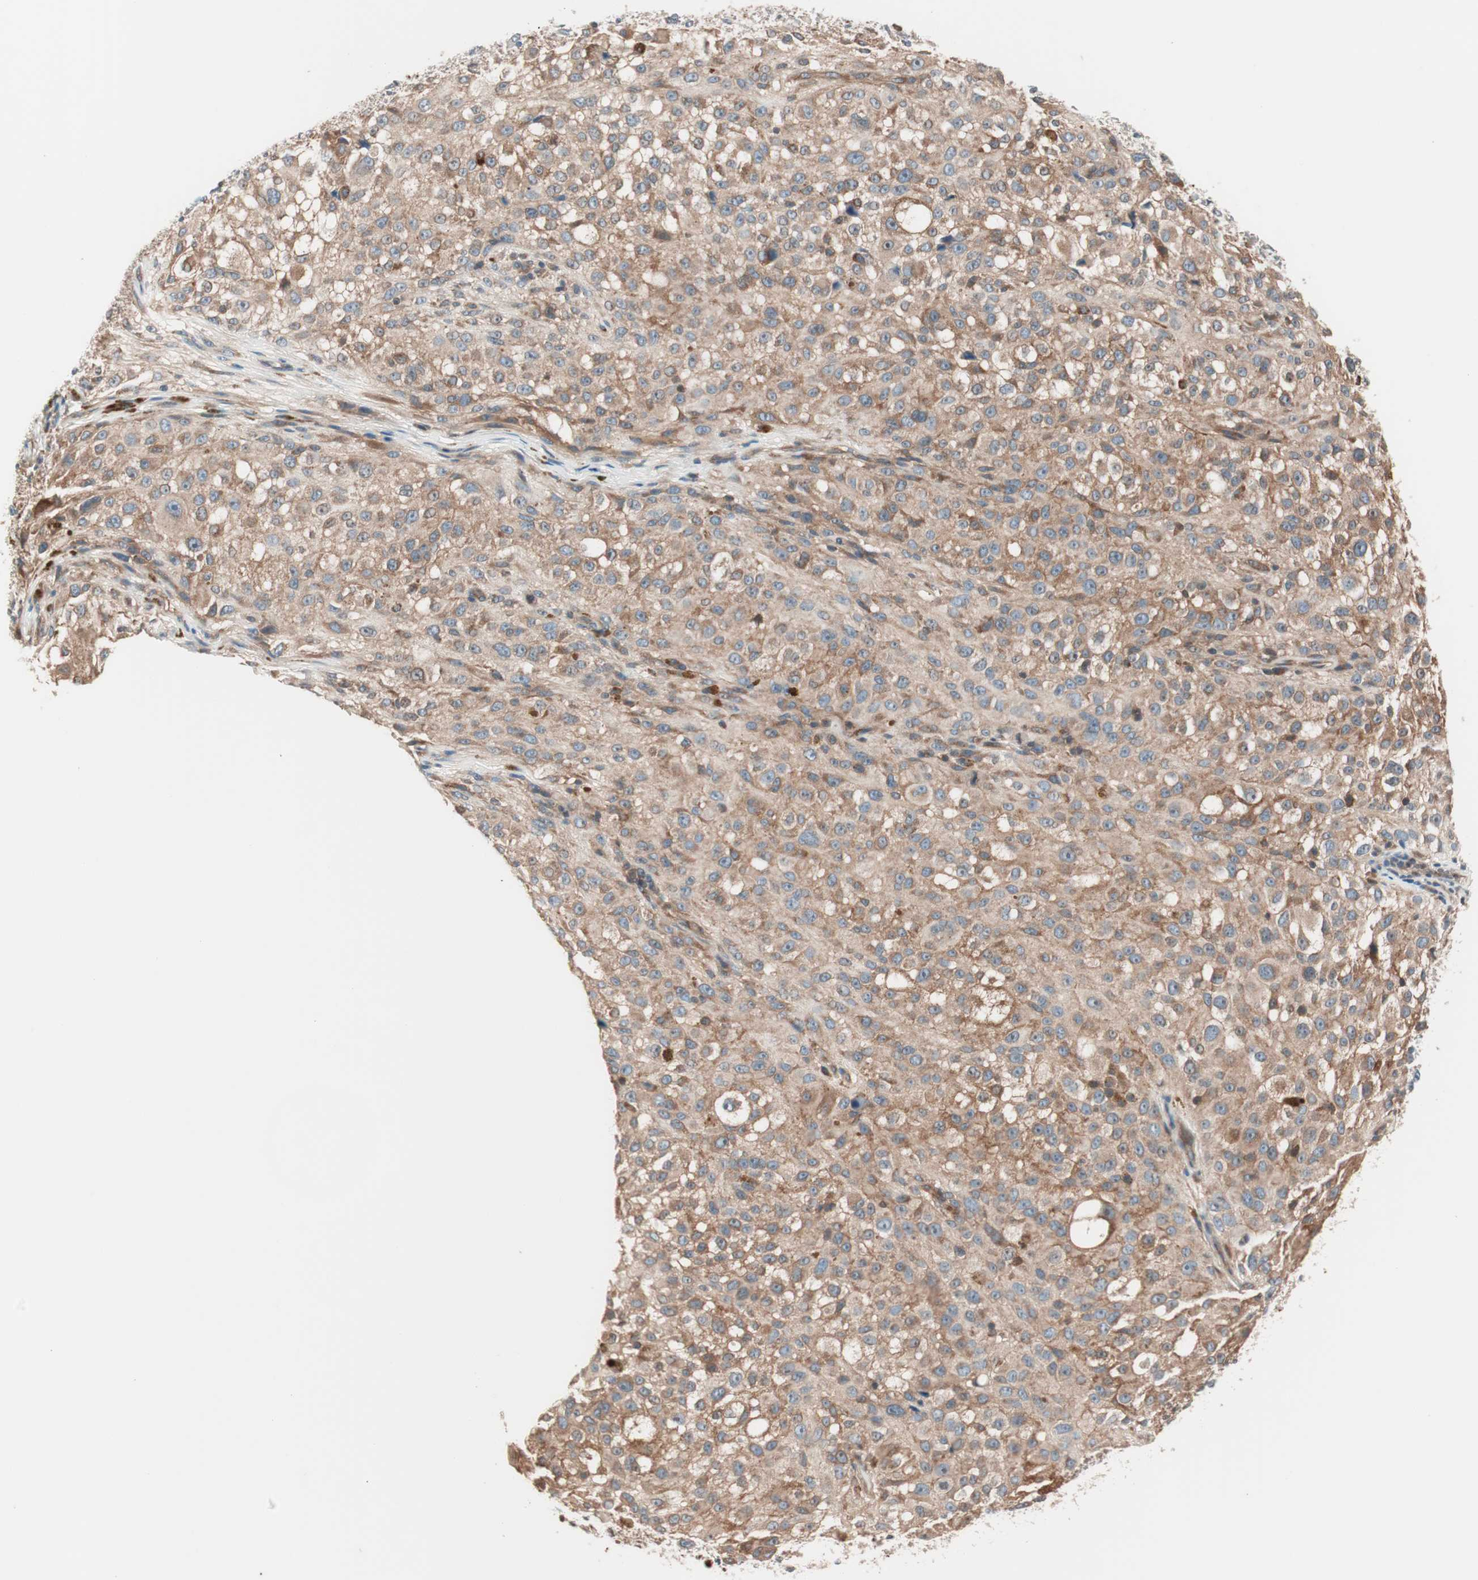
{"staining": {"intensity": "moderate", "quantity": ">75%", "location": "cytoplasmic/membranous"}, "tissue": "melanoma", "cell_type": "Tumor cells", "image_type": "cancer", "snomed": [{"axis": "morphology", "description": "Necrosis, NOS"}, {"axis": "morphology", "description": "Malignant melanoma, NOS"}, {"axis": "topography", "description": "Skin"}], "caption": "A histopathology image showing moderate cytoplasmic/membranous positivity in approximately >75% of tumor cells in melanoma, as visualized by brown immunohistochemical staining.", "gene": "TSG101", "patient": {"sex": "female", "age": 87}}